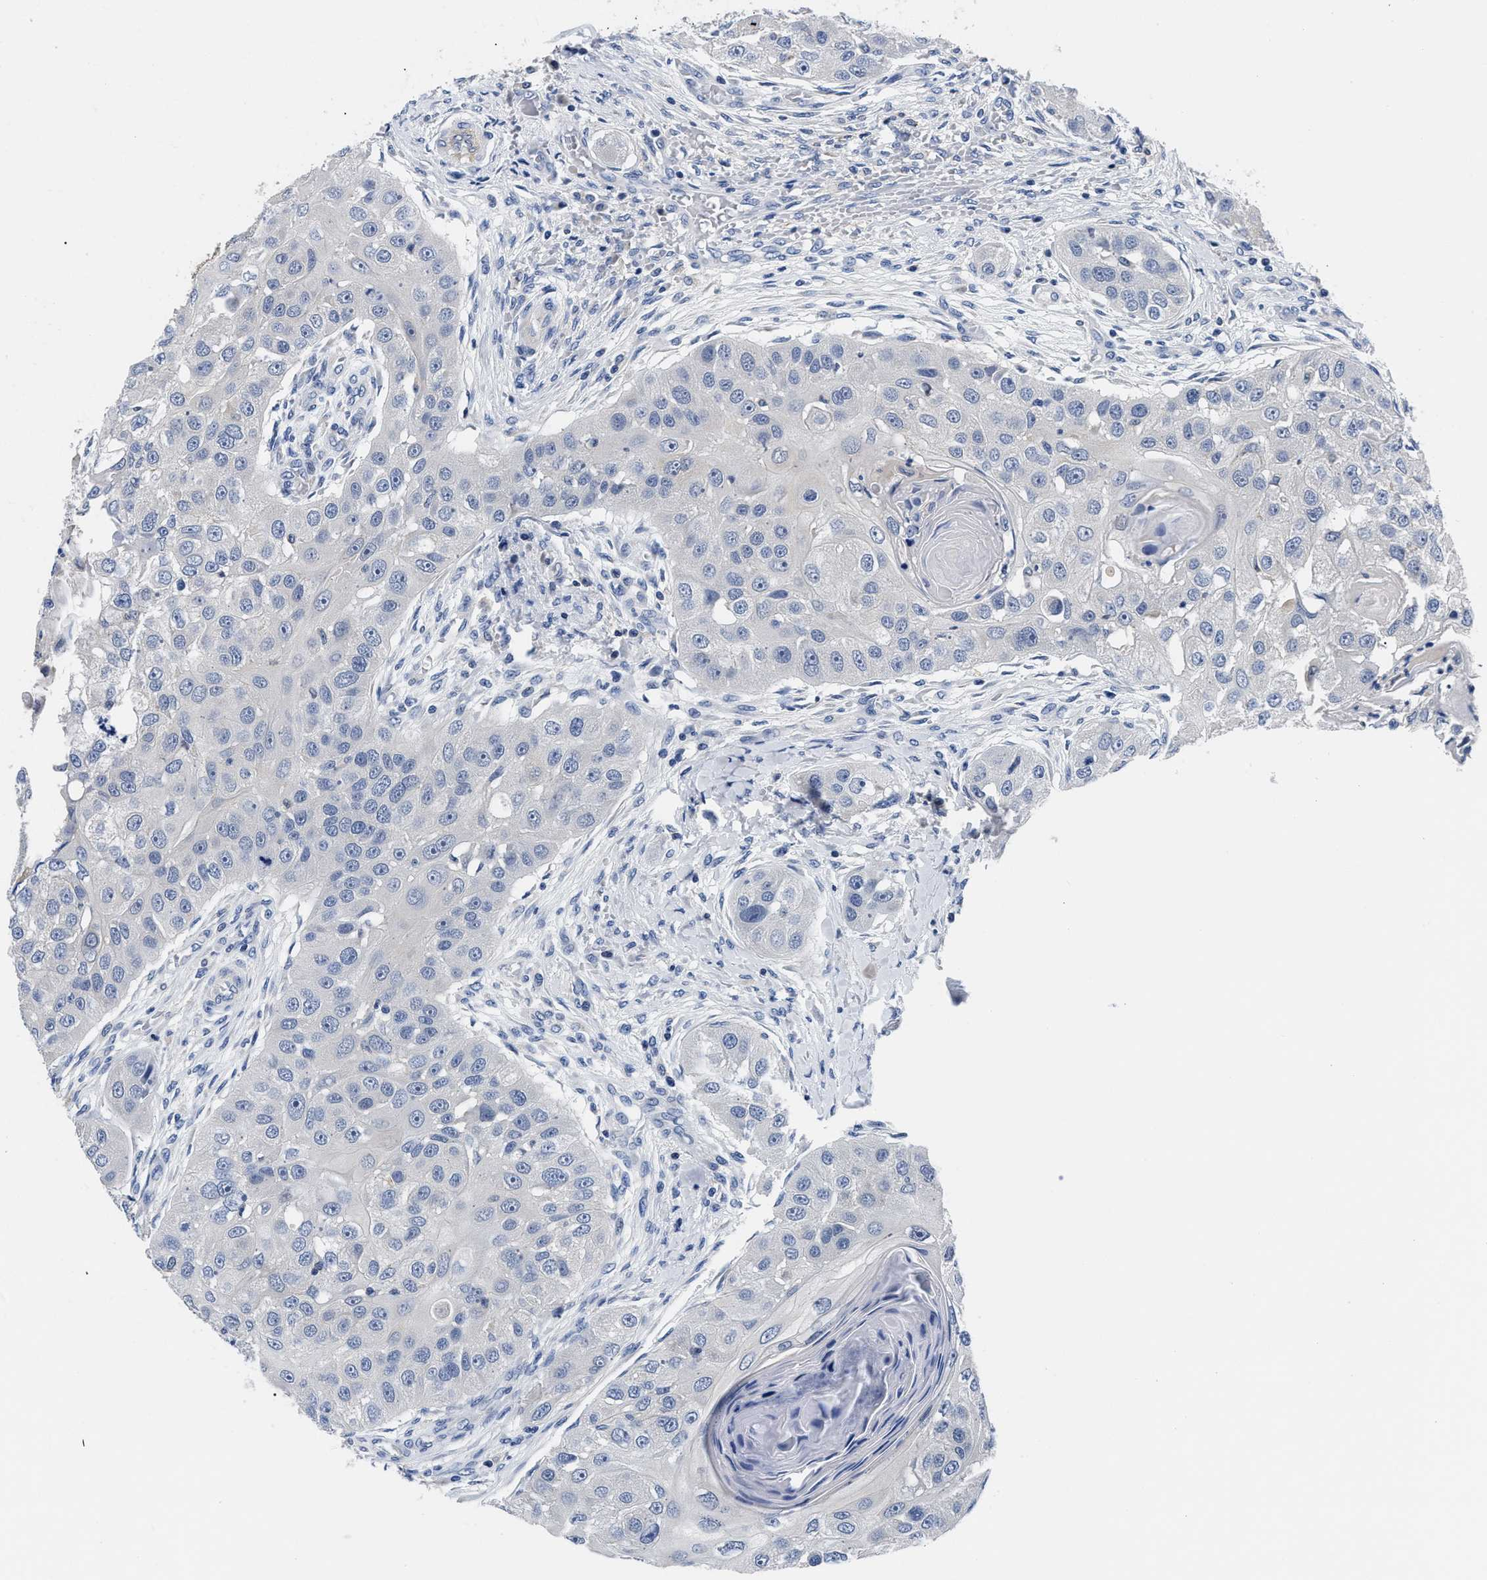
{"staining": {"intensity": "negative", "quantity": "none", "location": "none"}, "tissue": "head and neck cancer", "cell_type": "Tumor cells", "image_type": "cancer", "snomed": [{"axis": "morphology", "description": "Normal tissue, NOS"}, {"axis": "morphology", "description": "Squamous cell carcinoma, NOS"}, {"axis": "topography", "description": "Skeletal muscle"}, {"axis": "topography", "description": "Head-Neck"}], "caption": "An immunohistochemistry photomicrograph of head and neck cancer is shown. There is no staining in tumor cells of head and neck cancer.", "gene": "SLC35F1", "patient": {"sex": "male", "age": 51}}